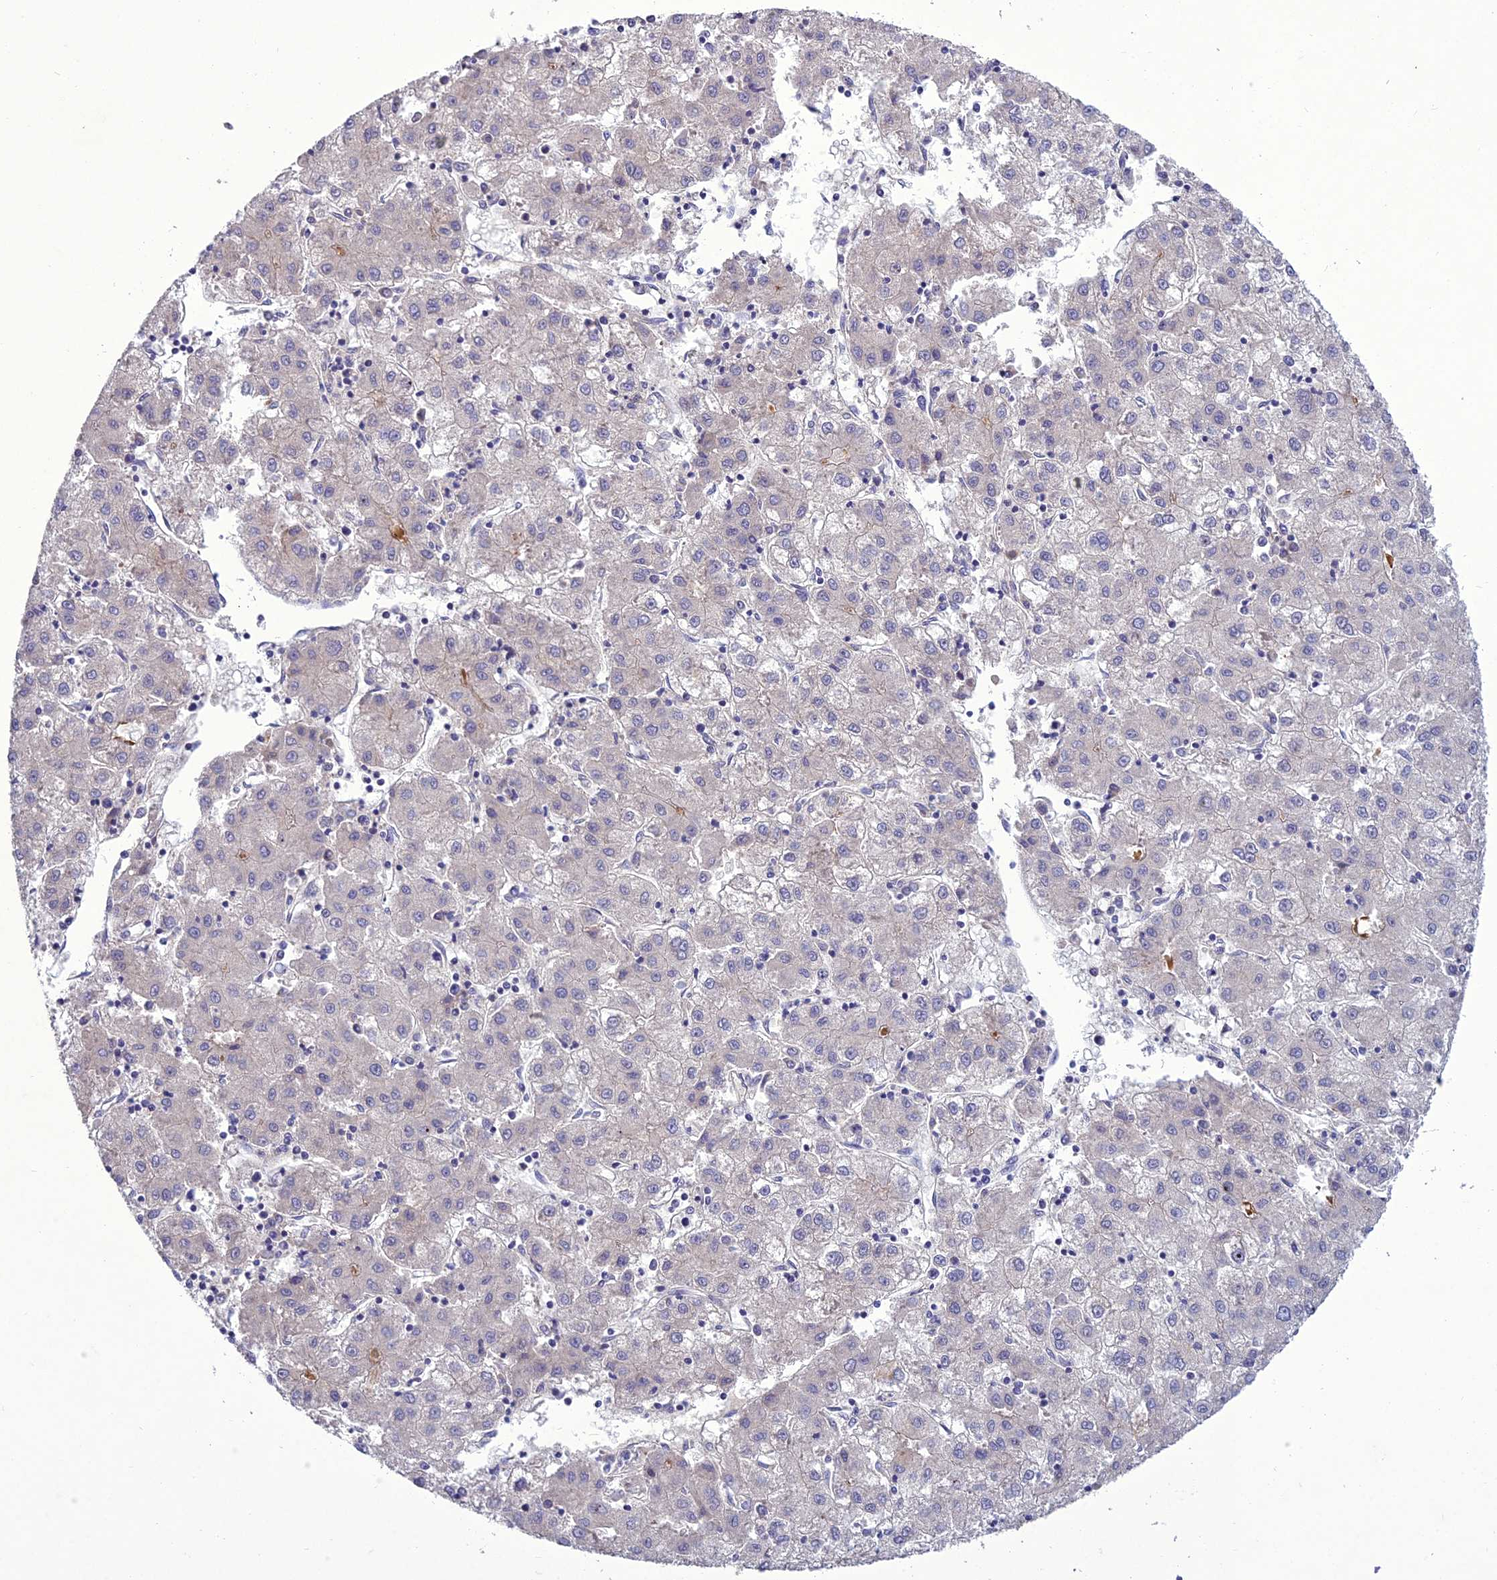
{"staining": {"intensity": "negative", "quantity": "none", "location": "none"}, "tissue": "liver cancer", "cell_type": "Tumor cells", "image_type": "cancer", "snomed": [{"axis": "morphology", "description": "Carcinoma, Hepatocellular, NOS"}, {"axis": "topography", "description": "Liver"}], "caption": "Image shows no protein expression in tumor cells of liver cancer (hepatocellular carcinoma) tissue.", "gene": "ADIPOR2", "patient": {"sex": "male", "age": 72}}